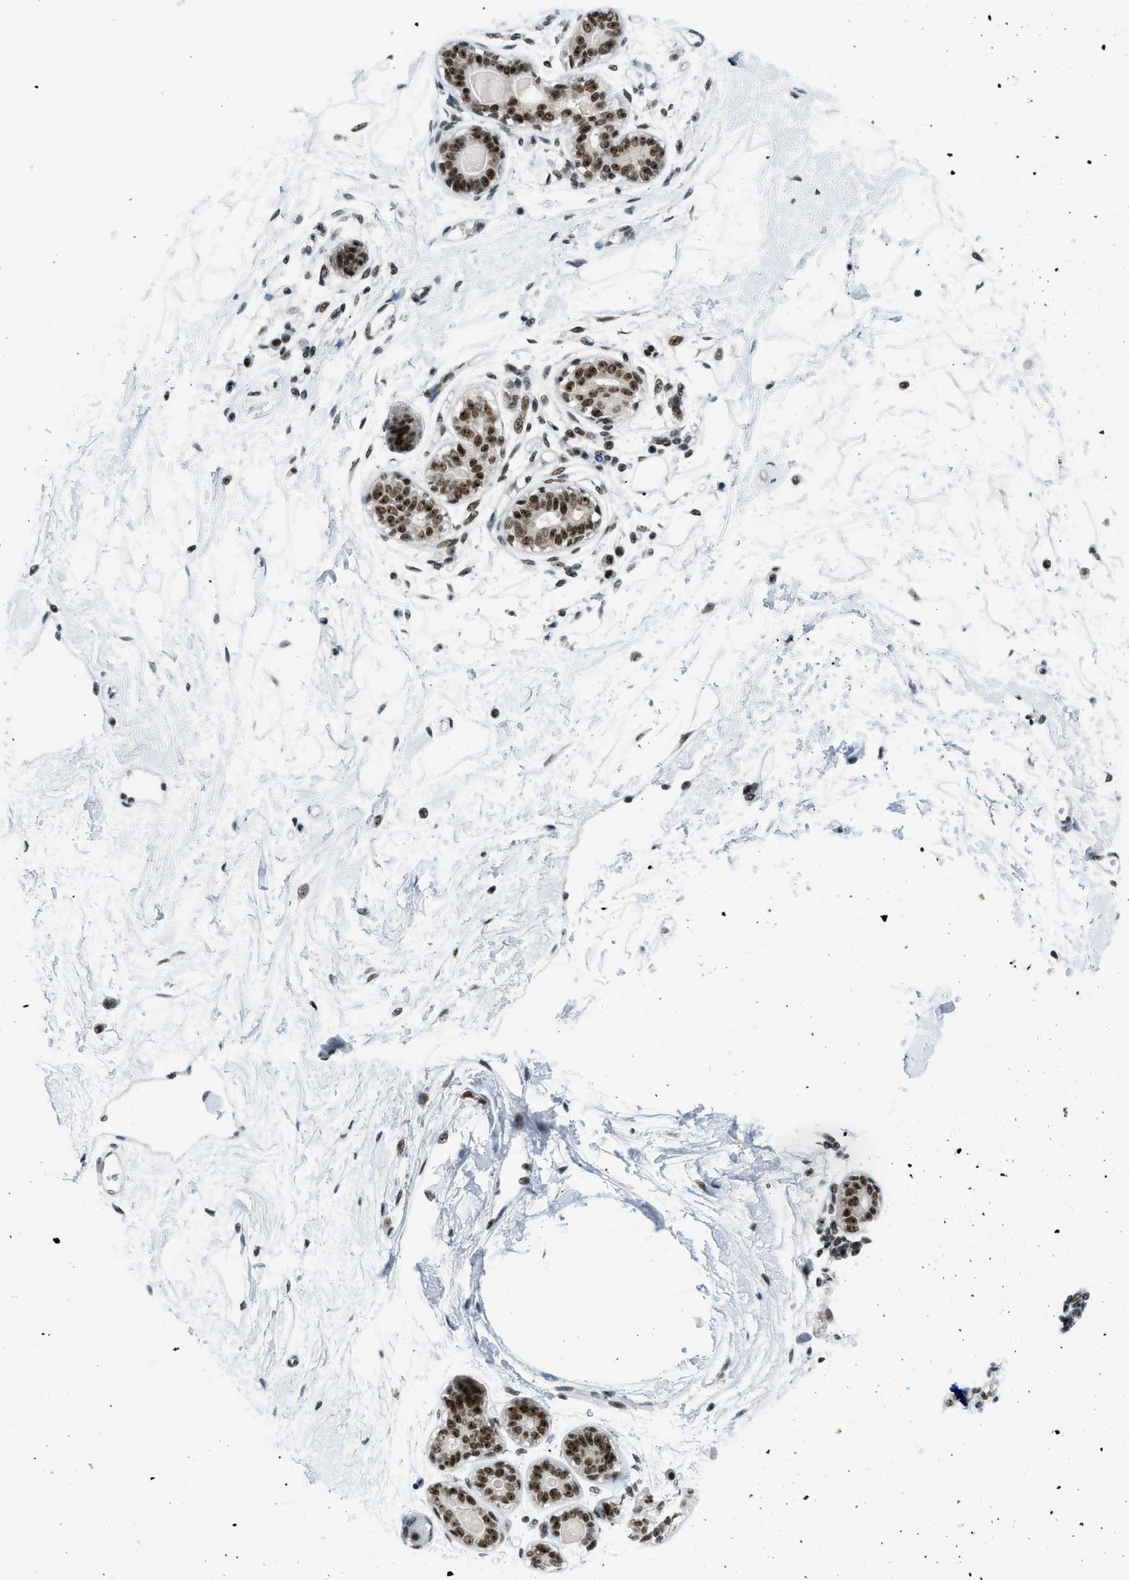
{"staining": {"intensity": "strong", "quantity": ">75%", "location": "nuclear"}, "tissue": "breast", "cell_type": "Adipocytes", "image_type": "normal", "snomed": [{"axis": "morphology", "description": "Normal tissue, NOS"}, {"axis": "topography", "description": "Breast"}], "caption": "This image displays immunohistochemistry staining of benign breast, with high strong nuclear positivity in about >75% of adipocytes.", "gene": "URB1", "patient": {"sex": "female", "age": 45}}